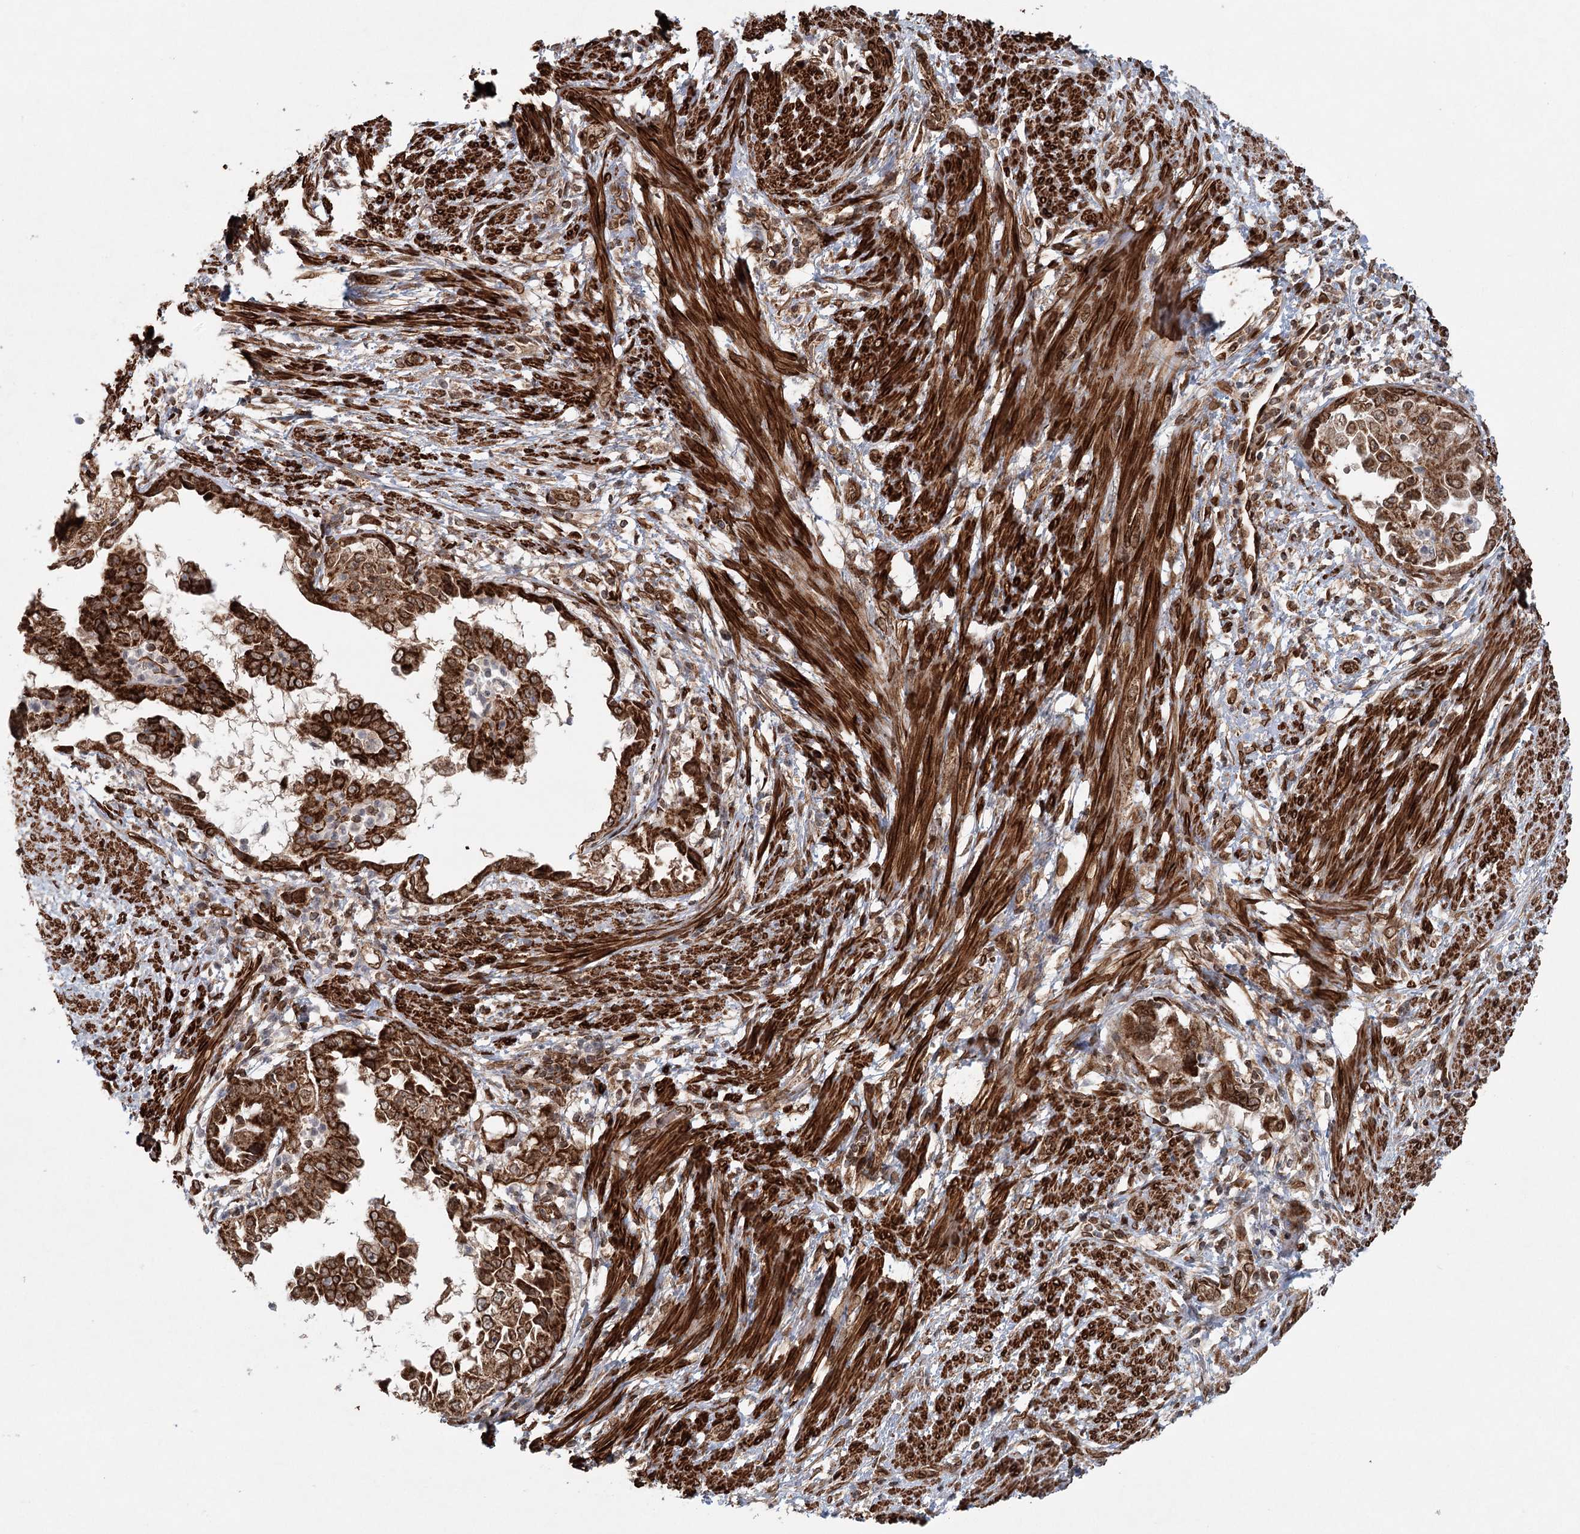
{"staining": {"intensity": "strong", "quantity": ">75%", "location": "cytoplasmic/membranous"}, "tissue": "endometrial cancer", "cell_type": "Tumor cells", "image_type": "cancer", "snomed": [{"axis": "morphology", "description": "Adenocarcinoma, NOS"}, {"axis": "topography", "description": "Endometrium"}], "caption": "Immunohistochemical staining of human endometrial cancer shows high levels of strong cytoplasmic/membranous expression in about >75% of tumor cells.", "gene": "BCKDHA", "patient": {"sex": "female", "age": 85}}